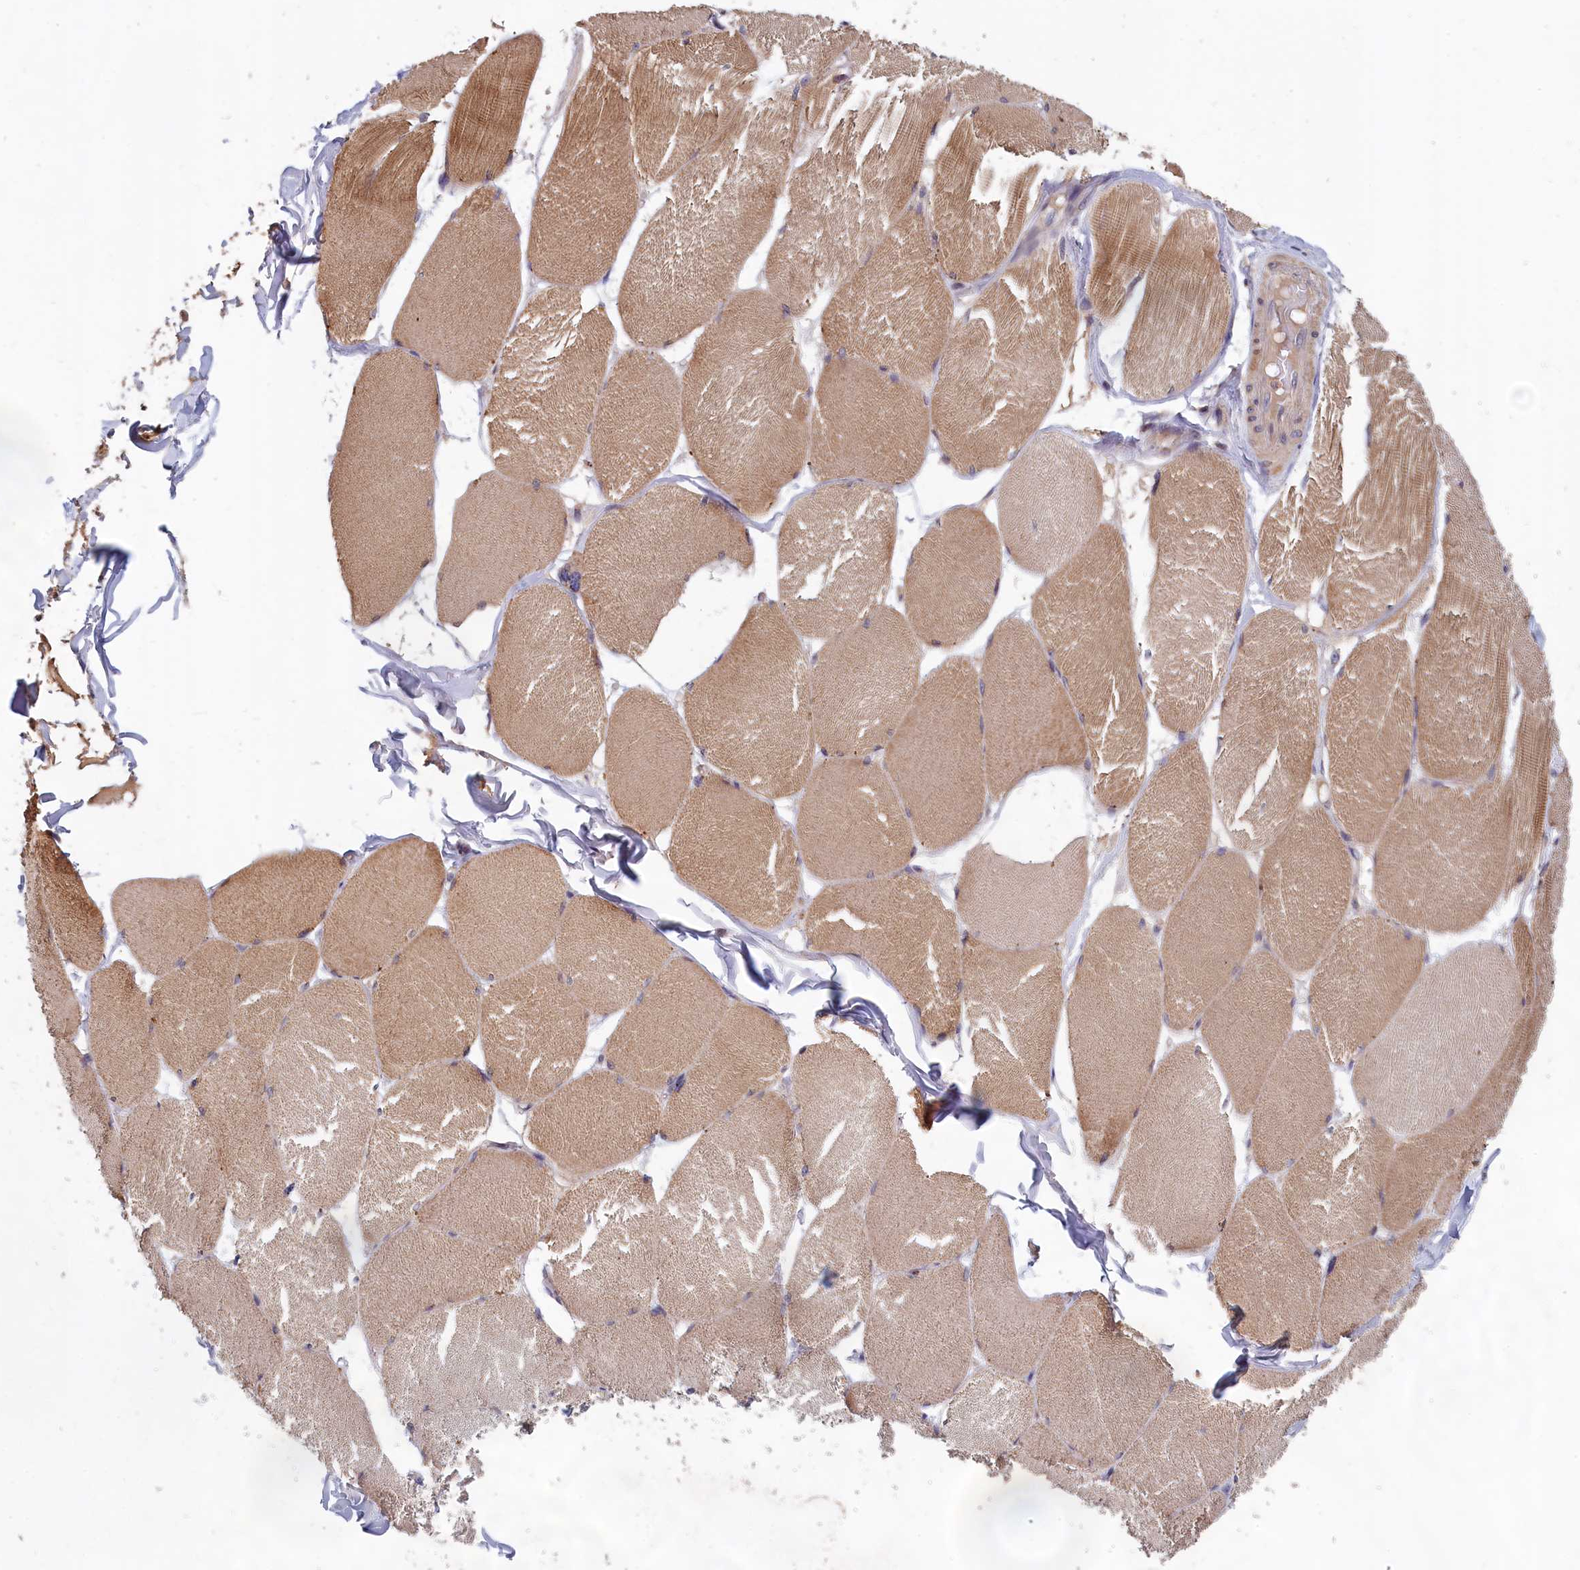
{"staining": {"intensity": "moderate", "quantity": ">75%", "location": "cytoplasmic/membranous"}, "tissue": "skeletal muscle", "cell_type": "Myocytes", "image_type": "normal", "snomed": [{"axis": "morphology", "description": "Normal tissue, NOS"}, {"axis": "topography", "description": "Skin"}, {"axis": "topography", "description": "Skeletal muscle"}], "caption": "Moderate cytoplasmic/membranous expression for a protein is appreciated in approximately >75% of myocytes of normal skeletal muscle using immunohistochemistry (IHC).", "gene": "EPB41L4B", "patient": {"sex": "male", "age": 83}}